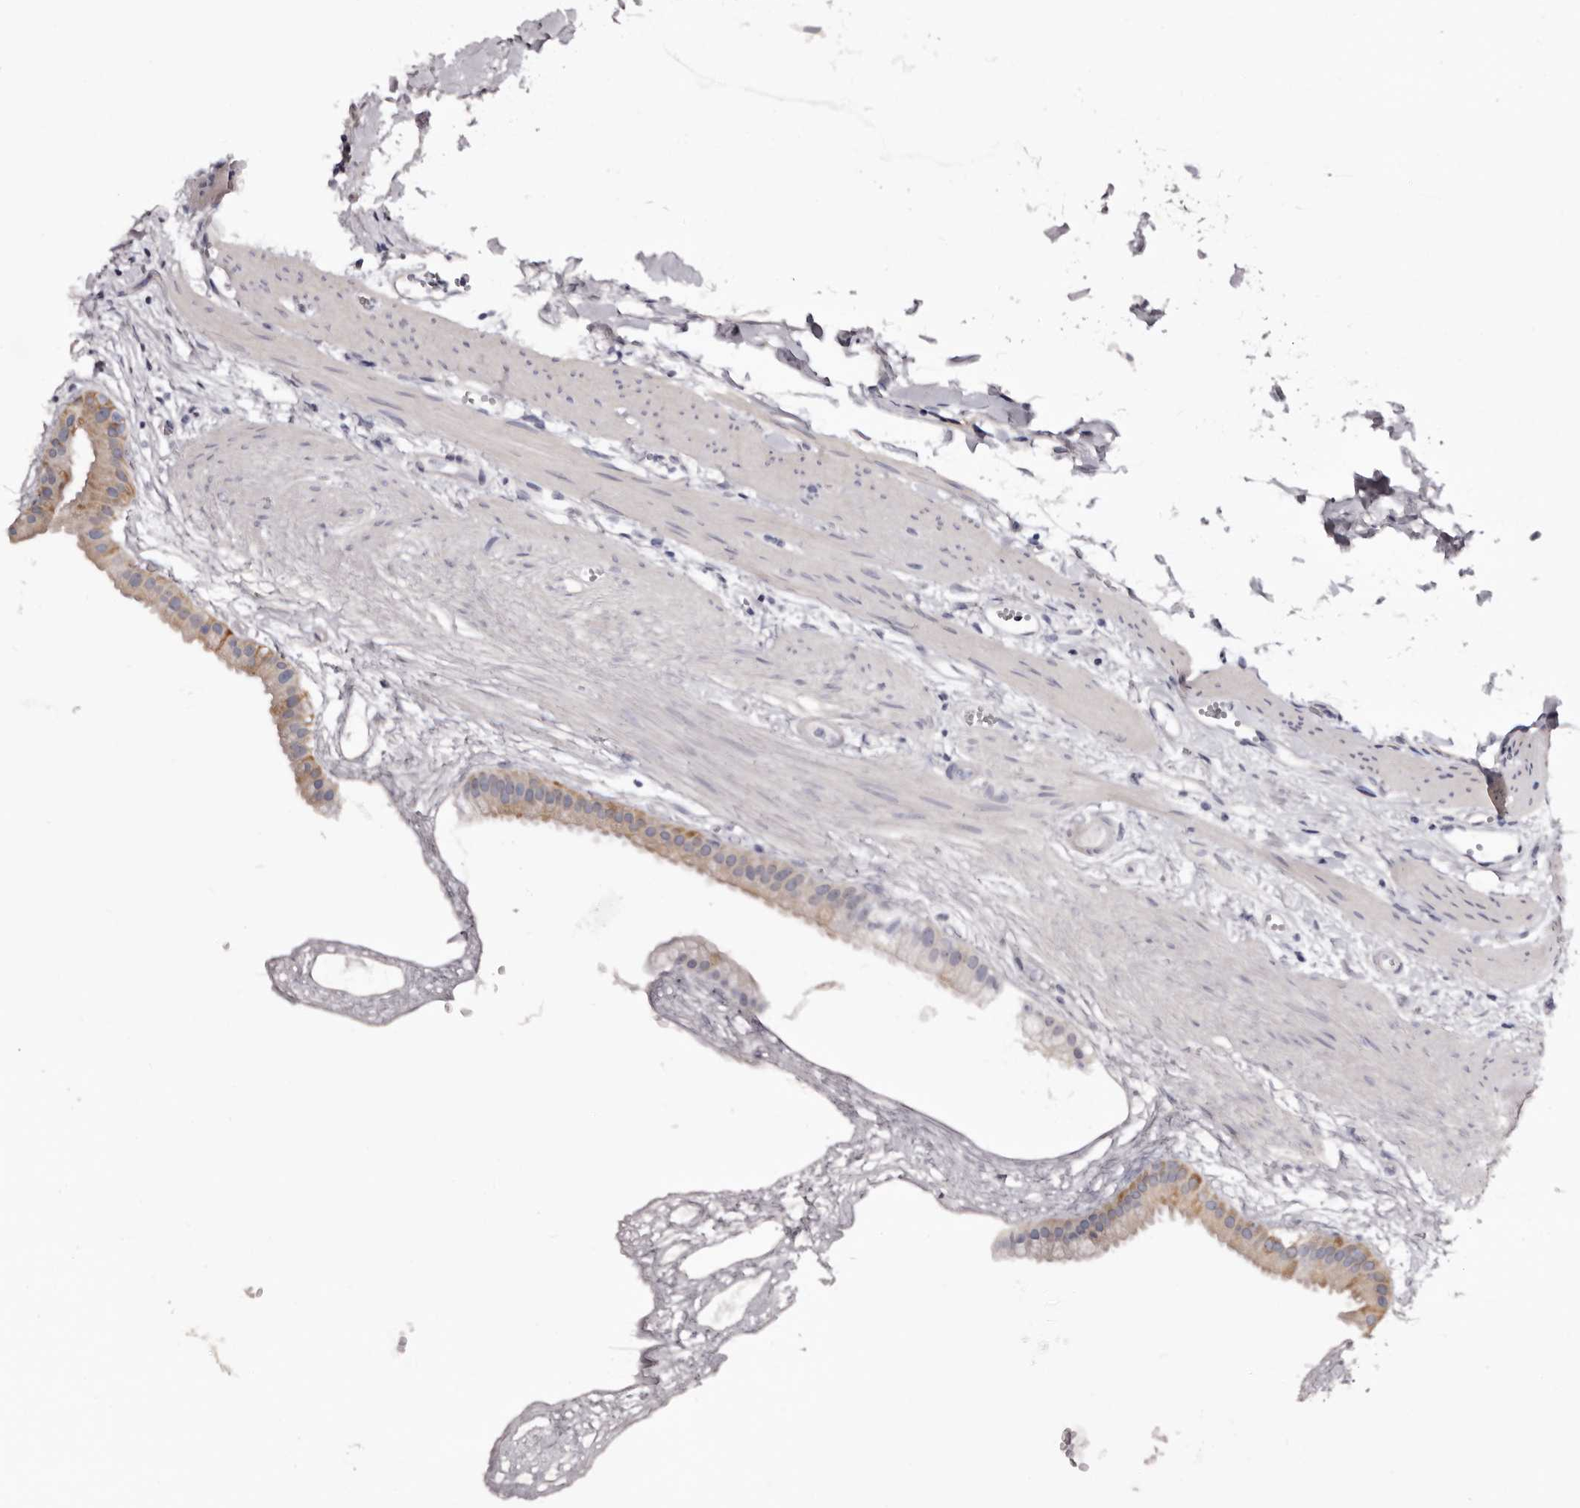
{"staining": {"intensity": "moderate", "quantity": ">75%", "location": "cytoplasmic/membranous"}, "tissue": "gallbladder", "cell_type": "Glandular cells", "image_type": "normal", "snomed": [{"axis": "morphology", "description": "Normal tissue, NOS"}, {"axis": "topography", "description": "Gallbladder"}], "caption": "Protein staining displays moderate cytoplasmic/membranous staining in about >75% of glandular cells in benign gallbladder.", "gene": "CASQ1", "patient": {"sex": "female", "age": 64}}